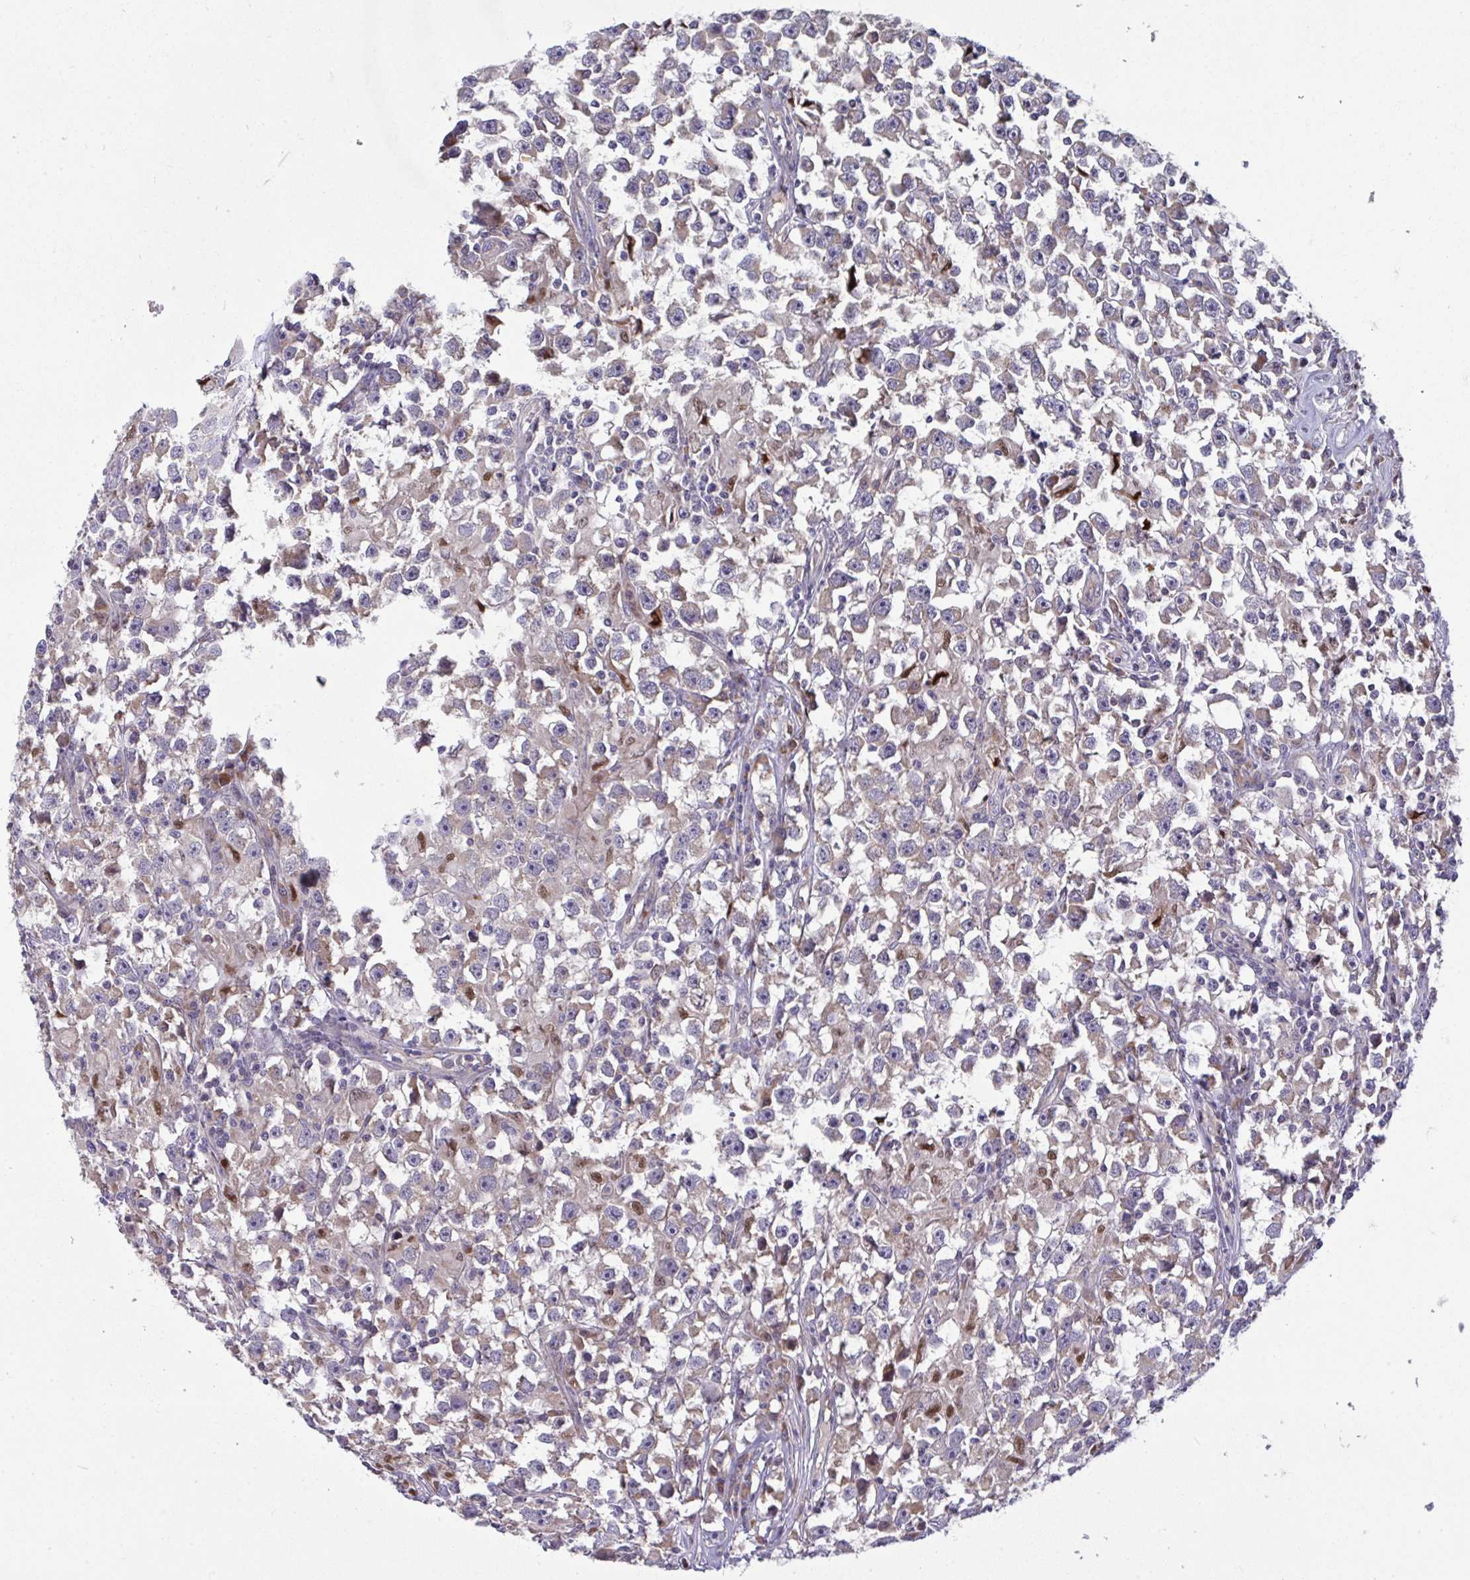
{"staining": {"intensity": "weak", "quantity": "25%-75%", "location": "cytoplasmic/membranous"}, "tissue": "testis cancer", "cell_type": "Tumor cells", "image_type": "cancer", "snomed": [{"axis": "morphology", "description": "Seminoma, NOS"}, {"axis": "topography", "description": "Testis"}], "caption": "The histopathology image demonstrates immunohistochemical staining of testis seminoma. There is weak cytoplasmic/membranous staining is seen in approximately 25%-75% of tumor cells.", "gene": "PIGZ", "patient": {"sex": "male", "age": 33}}